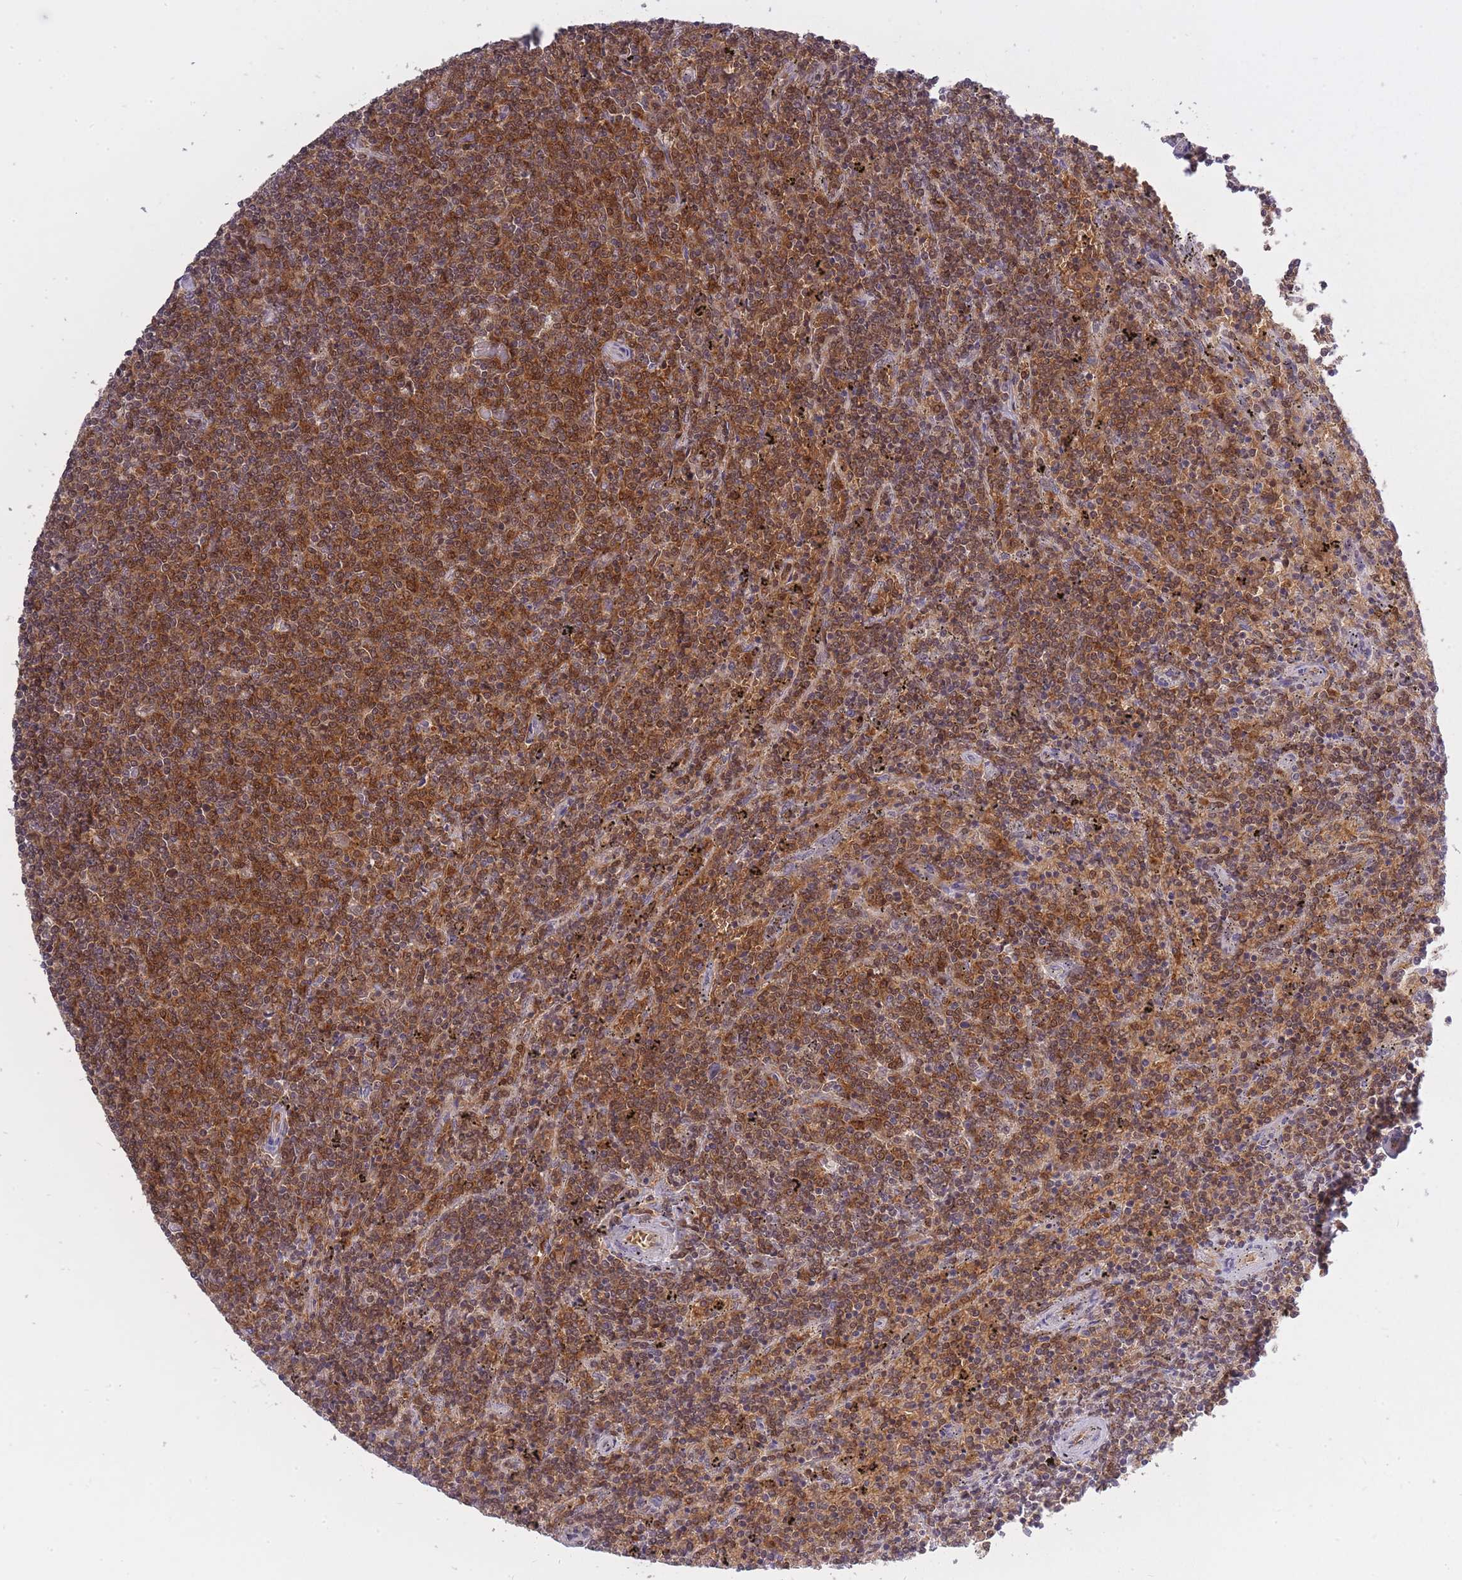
{"staining": {"intensity": "strong", "quantity": ">75%", "location": "cytoplasmic/membranous,nuclear"}, "tissue": "lymphoma", "cell_type": "Tumor cells", "image_type": "cancer", "snomed": [{"axis": "morphology", "description": "Malignant lymphoma, non-Hodgkin's type, Low grade"}, {"axis": "topography", "description": "Spleen"}], "caption": "IHC of low-grade malignant lymphoma, non-Hodgkin's type reveals high levels of strong cytoplasmic/membranous and nuclear staining in about >75% of tumor cells.", "gene": "CXorf38", "patient": {"sex": "female", "age": 50}}